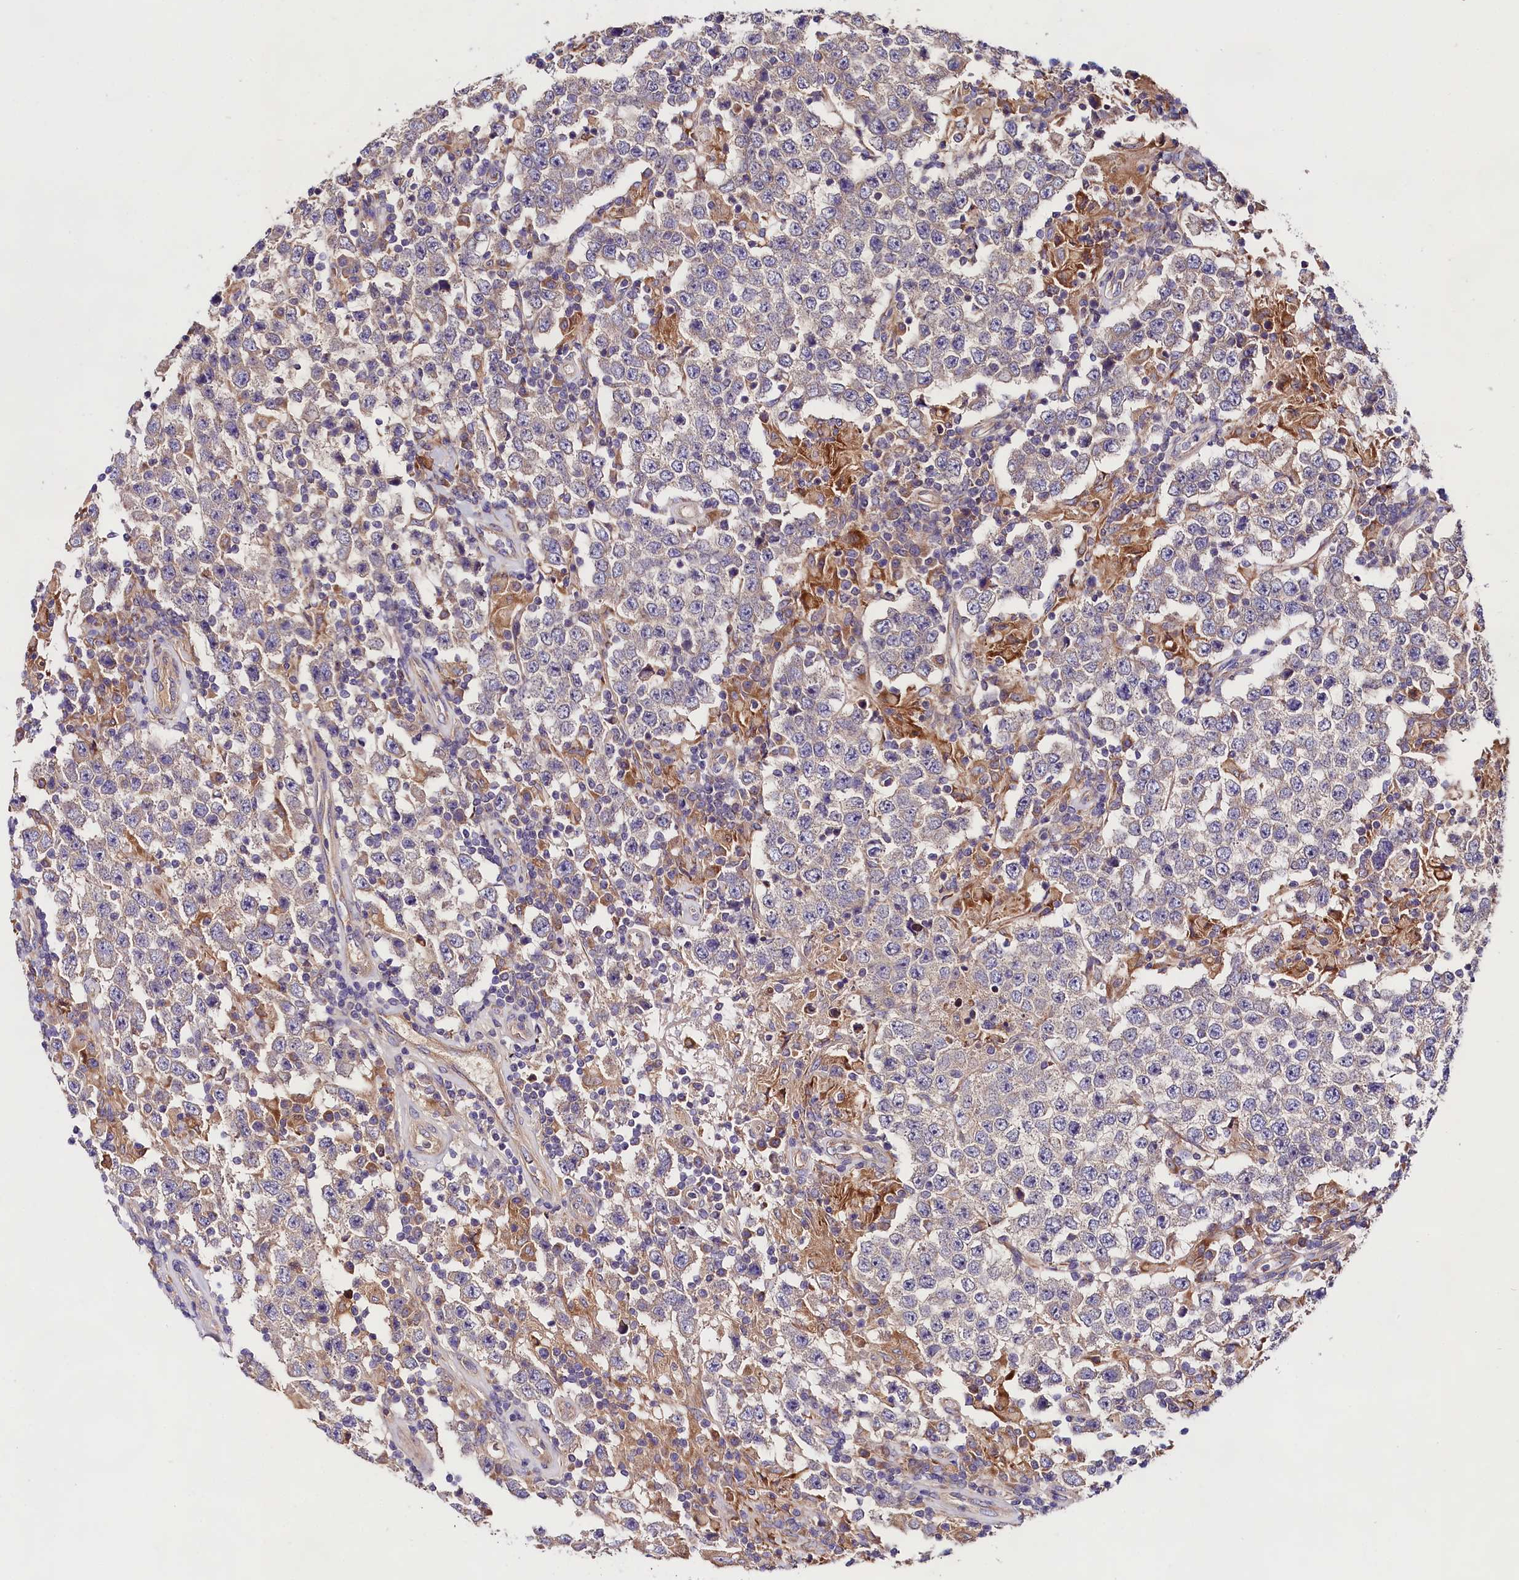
{"staining": {"intensity": "negative", "quantity": "none", "location": "none"}, "tissue": "testis cancer", "cell_type": "Tumor cells", "image_type": "cancer", "snomed": [{"axis": "morphology", "description": "Normal tissue, NOS"}, {"axis": "morphology", "description": "Urothelial carcinoma, High grade"}, {"axis": "morphology", "description": "Seminoma, NOS"}, {"axis": "morphology", "description": "Carcinoma, Embryonal, NOS"}, {"axis": "topography", "description": "Urinary bladder"}, {"axis": "topography", "description": "Testis"}], "caption": "Immunohistochemistry (IHC) of testis cancer exhibits no staining in tumor cells.", "gene": "SPG11", "patient": {"sex": "male", "age": 41}}